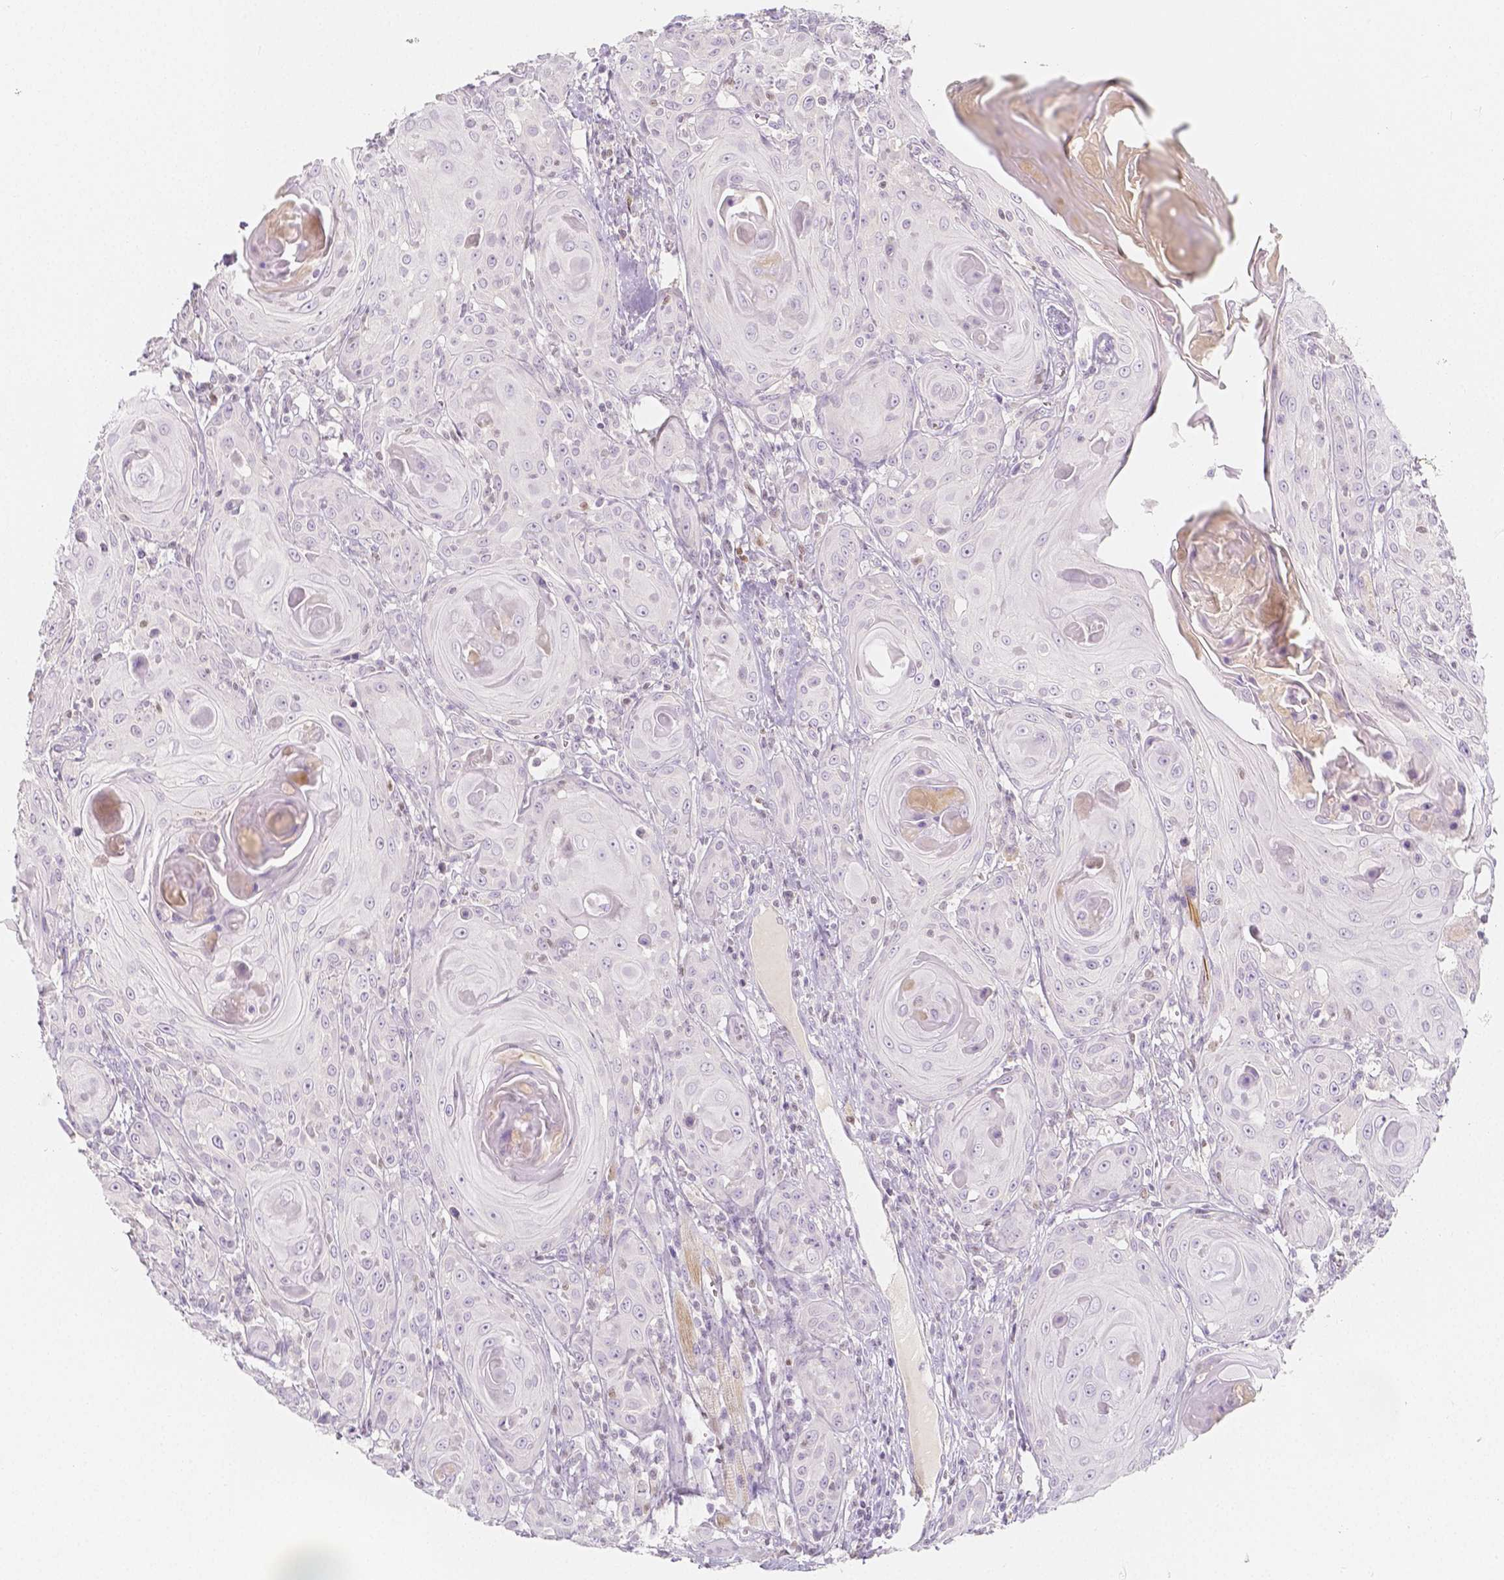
{"staining": {"intensity": "negative", "quantity": "none", "location": "none"}, "tissue": "head and neck cancer", "cell_type": "Tumor cells", "image_type": "cancer", "snomed": [{"axis": "morphology", "description": "Squamous cell carcinoma, NOS"}, {"axis": "topography", "description": "Head-Neck"}], "caption": "This histopathology image is of head and neck cancer stained with immunohistochemistry (IHC) to label a protein in brown with the nuclei are counter-stained blue. There is no expression in tumor cells.", "gene": "BATF", "patient": {"sex": "female", "age": 80}}